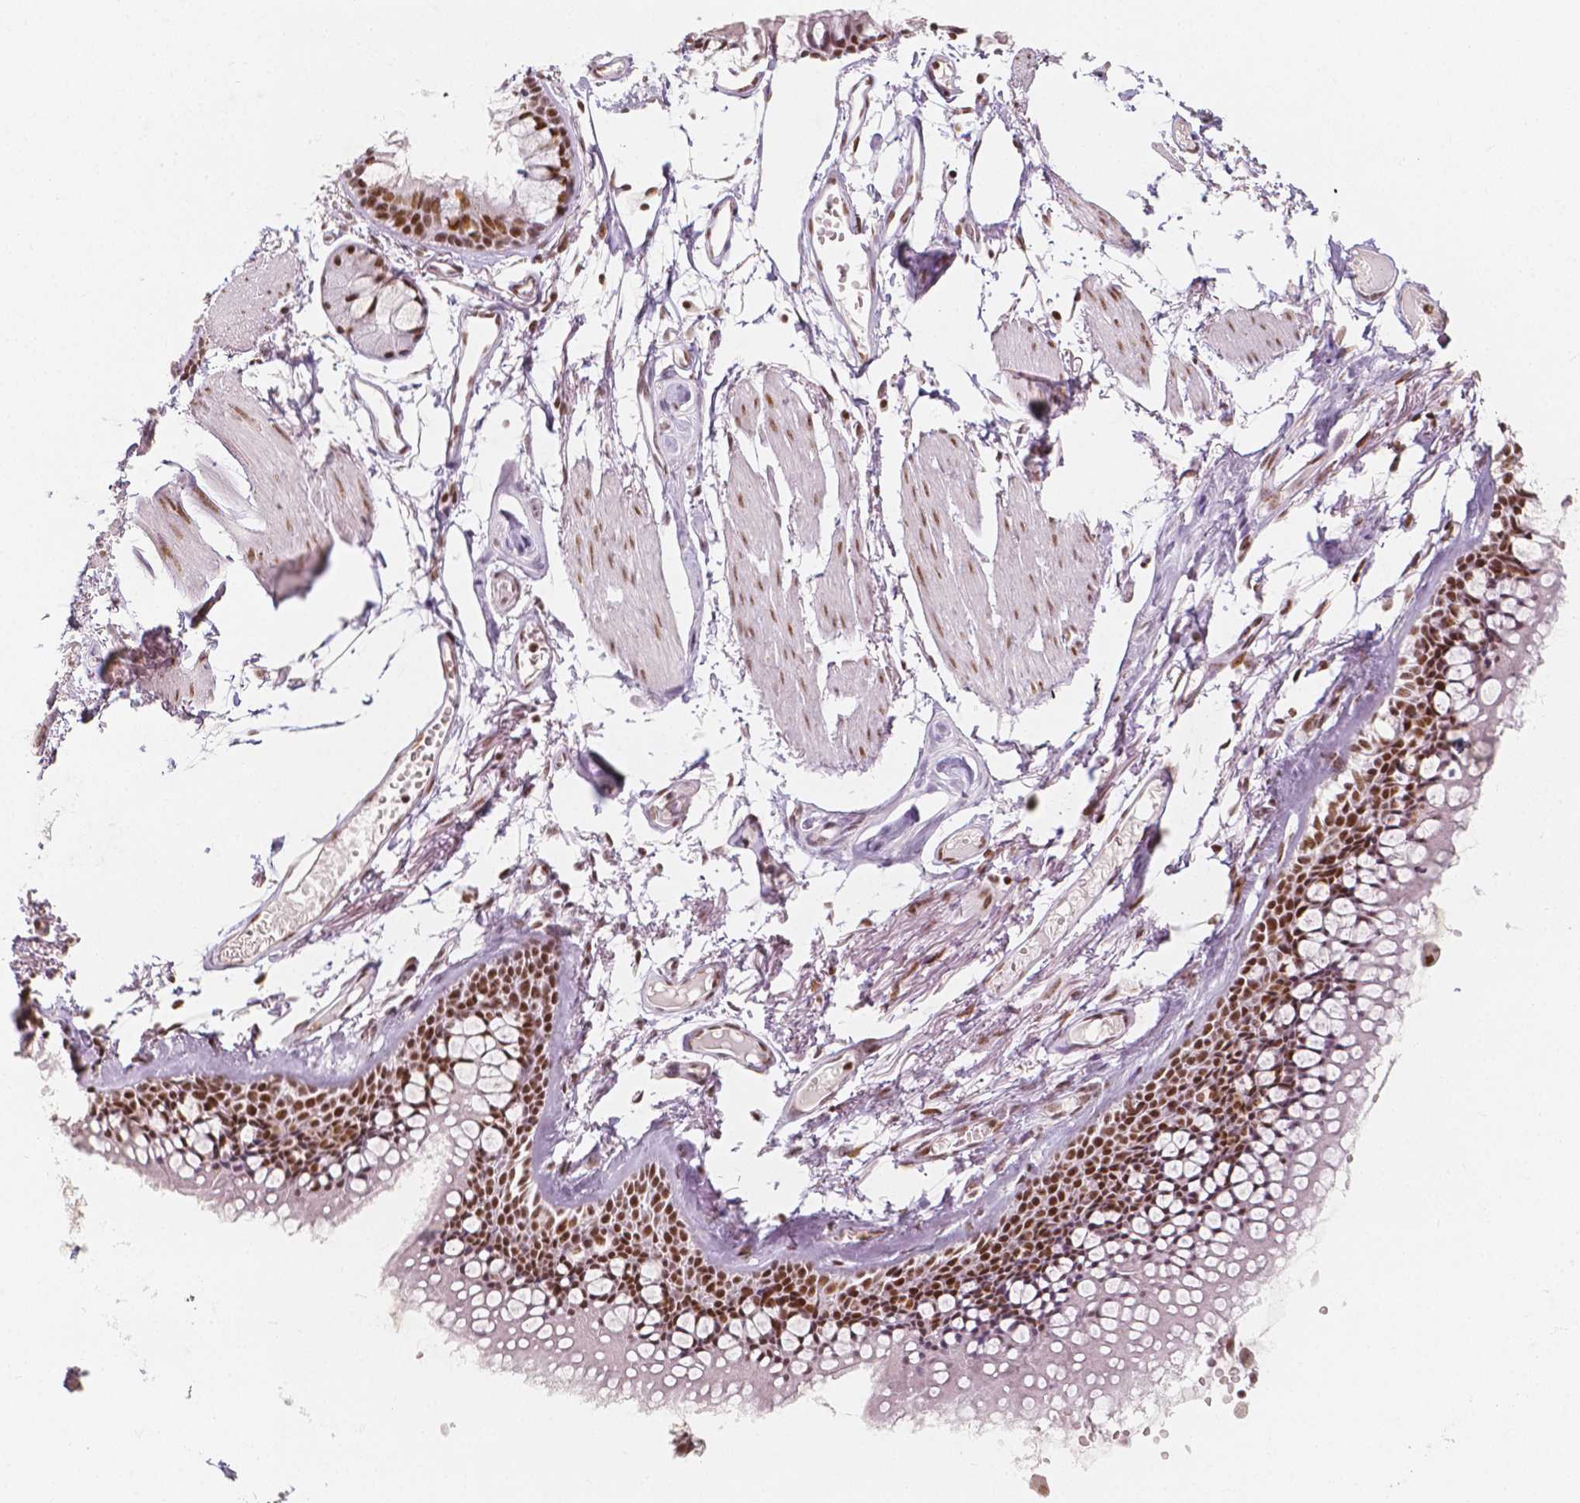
{"staining": {"intensity": "moderate", "quantity": ">75%", "location": "nuclear"}, "tissue": "soft tissue", "cell_type": "Chondrocytes", "image_type": "normal", "snomed": [{"axis": "morphology", "description": "Normal tissue, NOS"}, {"axis": "topography", "description": "Cartilage tissue"}, {"axis": "topography", "description": "Bronchus"}], "caption": "Benign soft tissue was stained to show a protein in brown. There is medium levels of moderate nuclear expression in about >75% of chondrocytes.", "gene": "HDAC1", "patient": {"sex": "female", "age": 79}}